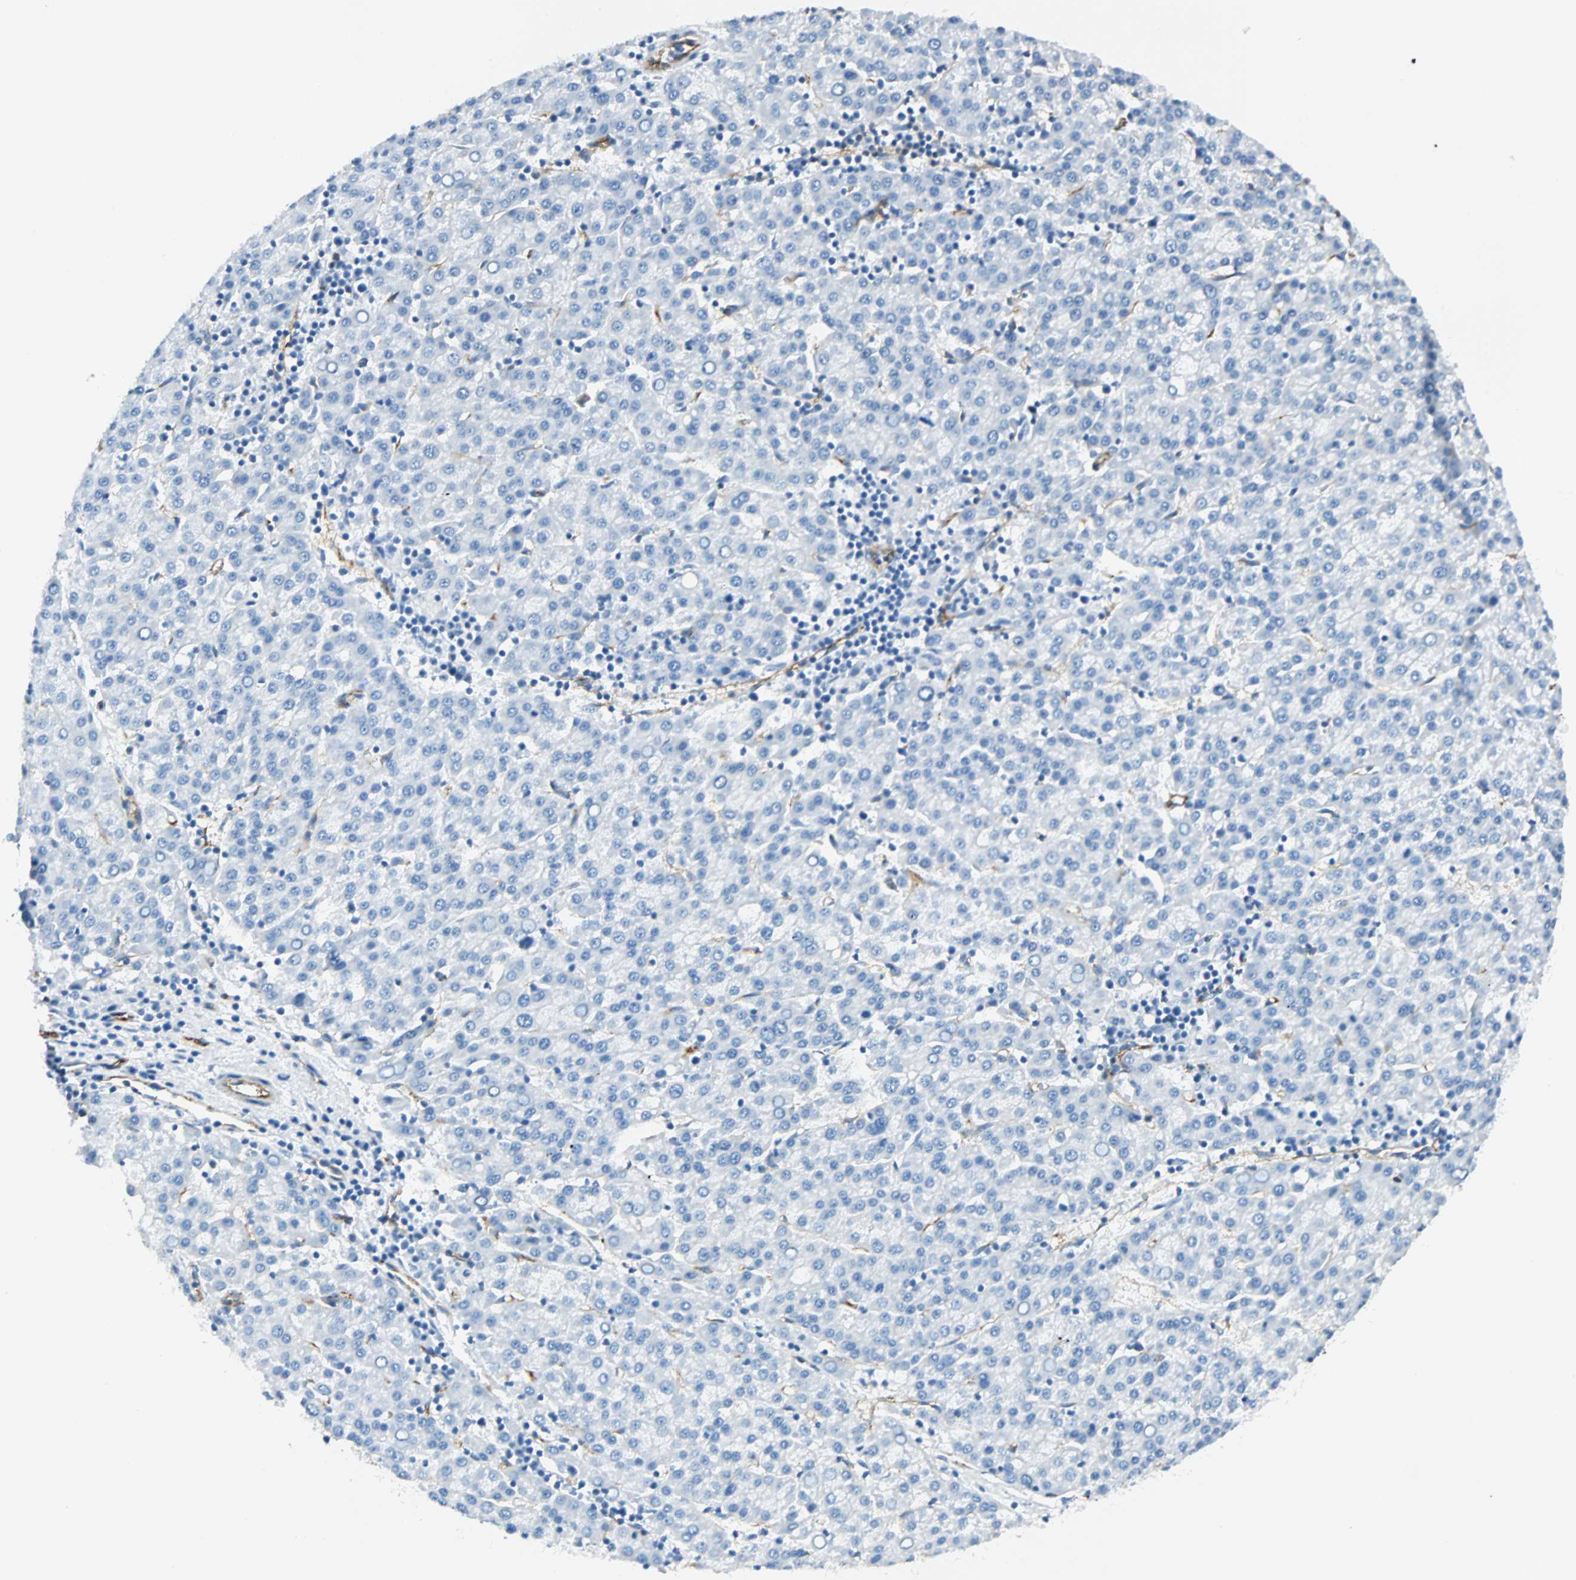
{"staining": {"intensity": "negative", "quantity": "none", "location": "none"}, "tissue": "liver cancer", "cell_type": "Tumor cells", "image_type": "cancer", "snomed": [{"axis": "morphology", "description": "Carcinoma, Hepatocellular, NOS"}, {"axis": "topography", "description": "Liver"}], "caption": "The micrograph demonstrates no staining of tumor cells in hepatocellular carcinoma (liver). (Stains: DAB immunohistochemistry (IHC) with hematoxylin counter stain, Microscopy: brightfield microscopy at high magnification).", "gene": "VPS9D1", "patient": {"sex": "female", "age": 58}}